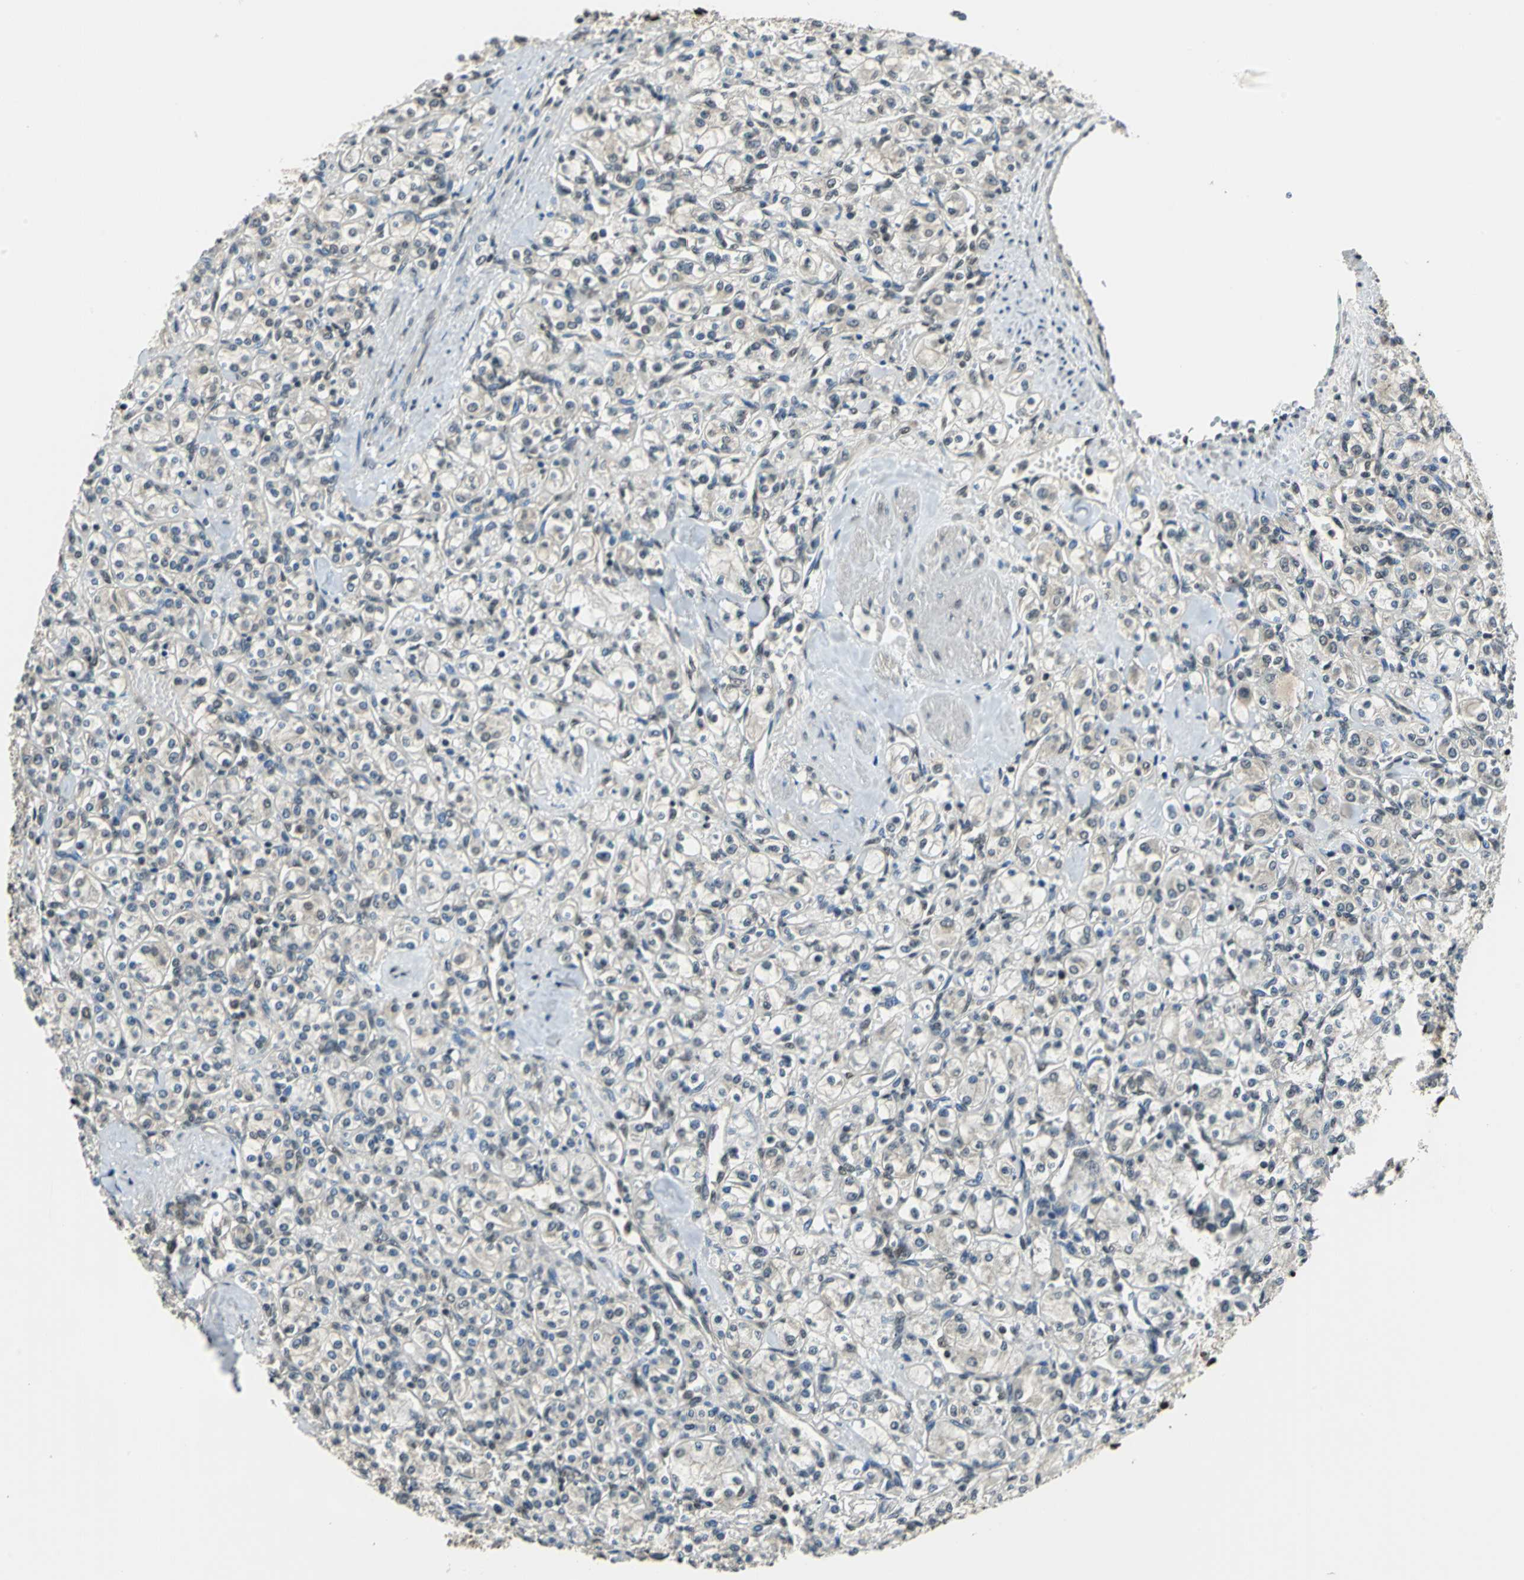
{"staining": {"intensity": "weak", "quantity": "25%-75%", "location": "cytoplasmic/membranous,nuclear"}, "tissue": "renal cancer", "cell_type": "Tumor cells", "image_type": "cancer", "snomed": [{"axis": "morphology", "description": "Adenocarcinoma, NOS"}, {"axis": "topography", "description": "Kidney"}], "caption": "Immunohistochemistry image of neoplastic tissue: human renal cancer stained using immunohistochemistry (IHC) displays low levels of weak protein expression localized specifically in the cytoplasmic/membranous and nuclear of tumor cells, appearing as a cytoplasmic/membranous and nuclear brown color.", "gene": "RBM14", "patient": {"sex": "male", "age": 77}}